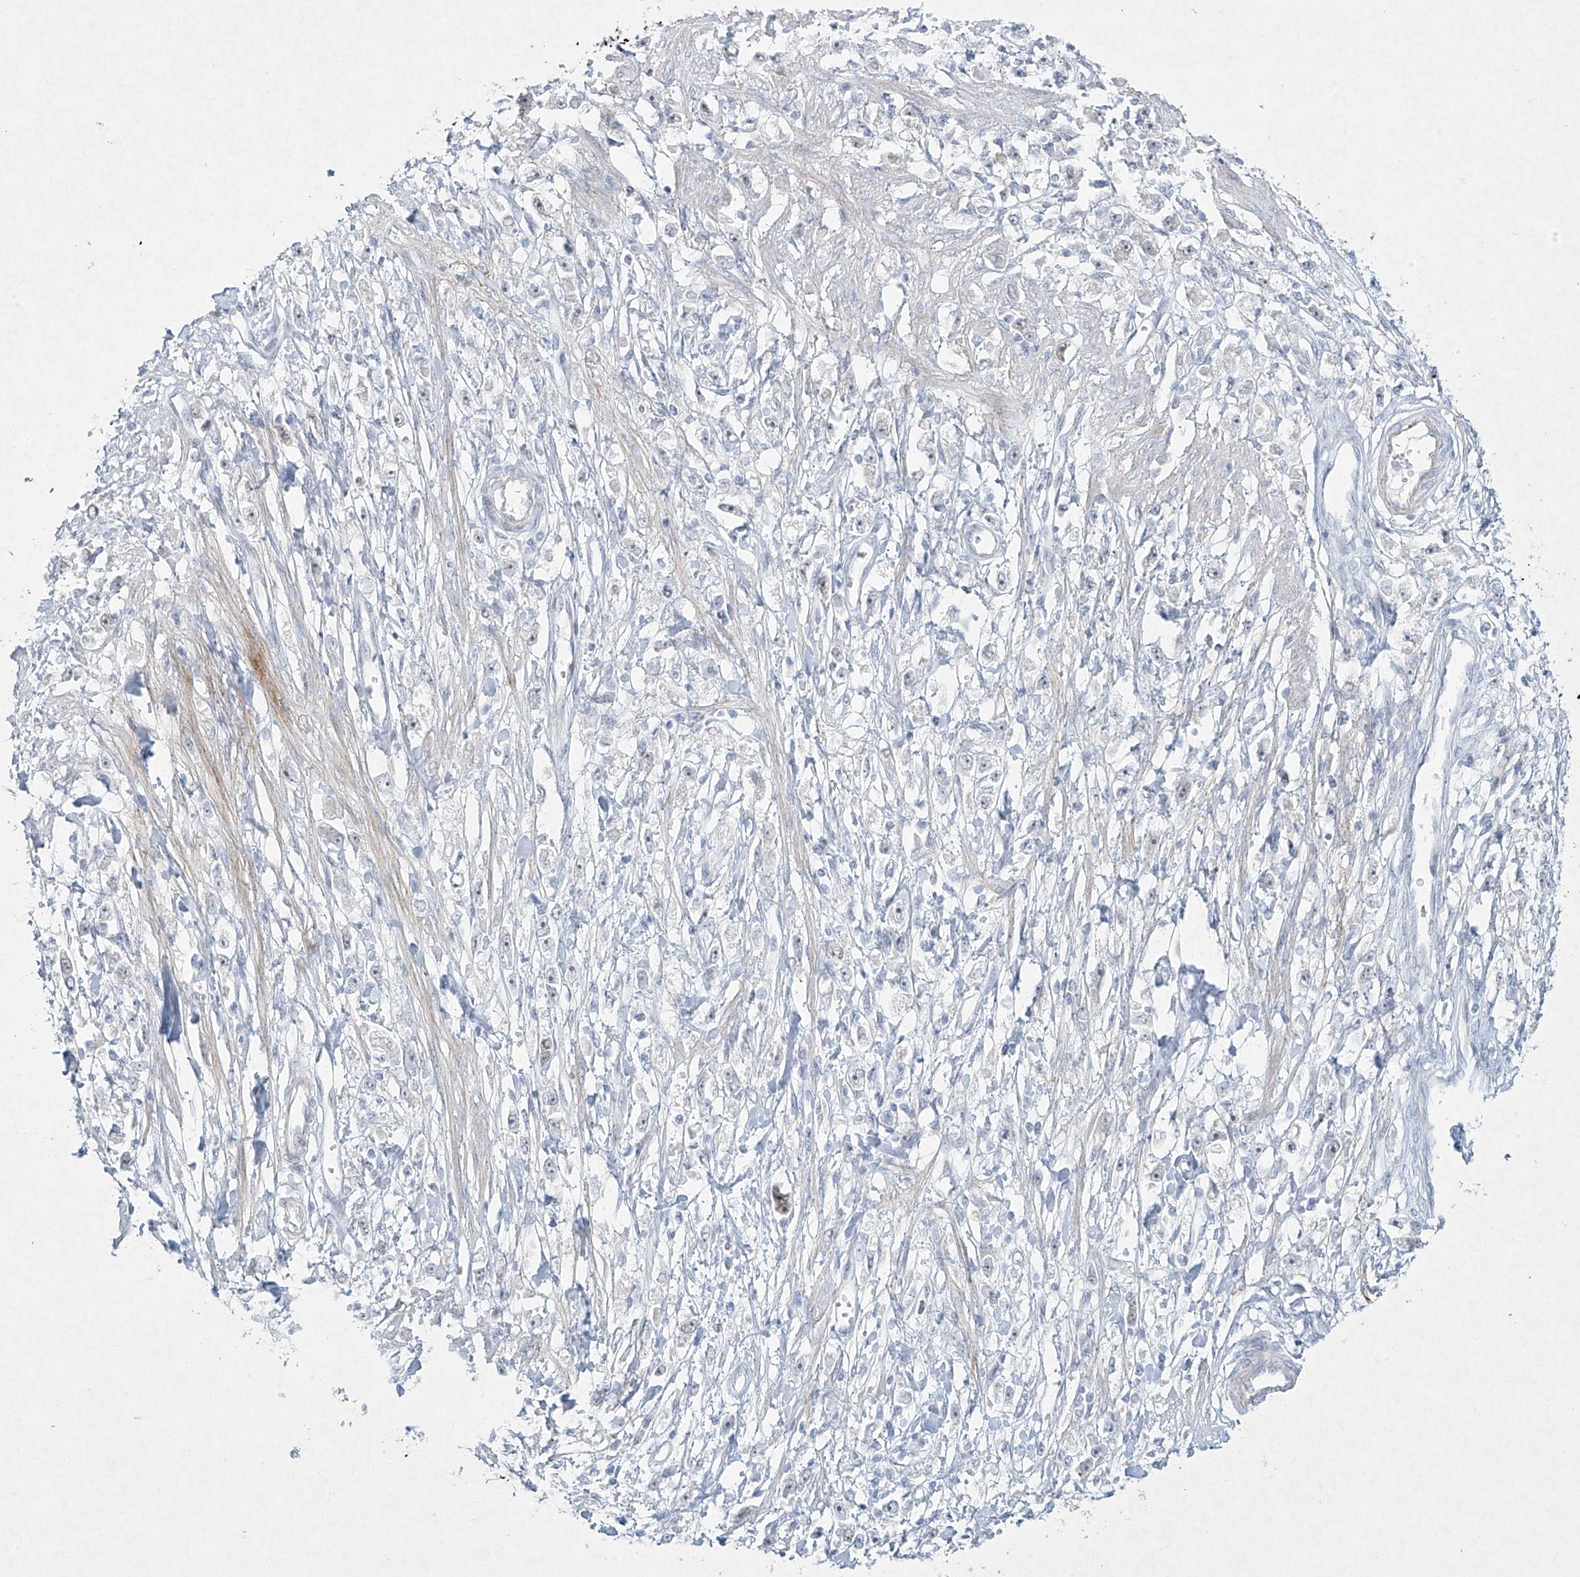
{"staining": {"intensity": "negative", "quantity": "none", "location": "none"}, "tissue": "stomach cancer", "cell_type": "Tumor cells", "image_type": "cancer", "snomed": [{"axis": "morphology", "description": "Adenocarcinoma, NOS"}, {"axis": "topography", "description": "Stomach"}], "caption": "Immunohistochemistry (IHC) of adenocarcinoma (stomach) displays no expression in tumor cells.", "gene": "PAX6", "patient": {"sex": "female", "age": 59}}